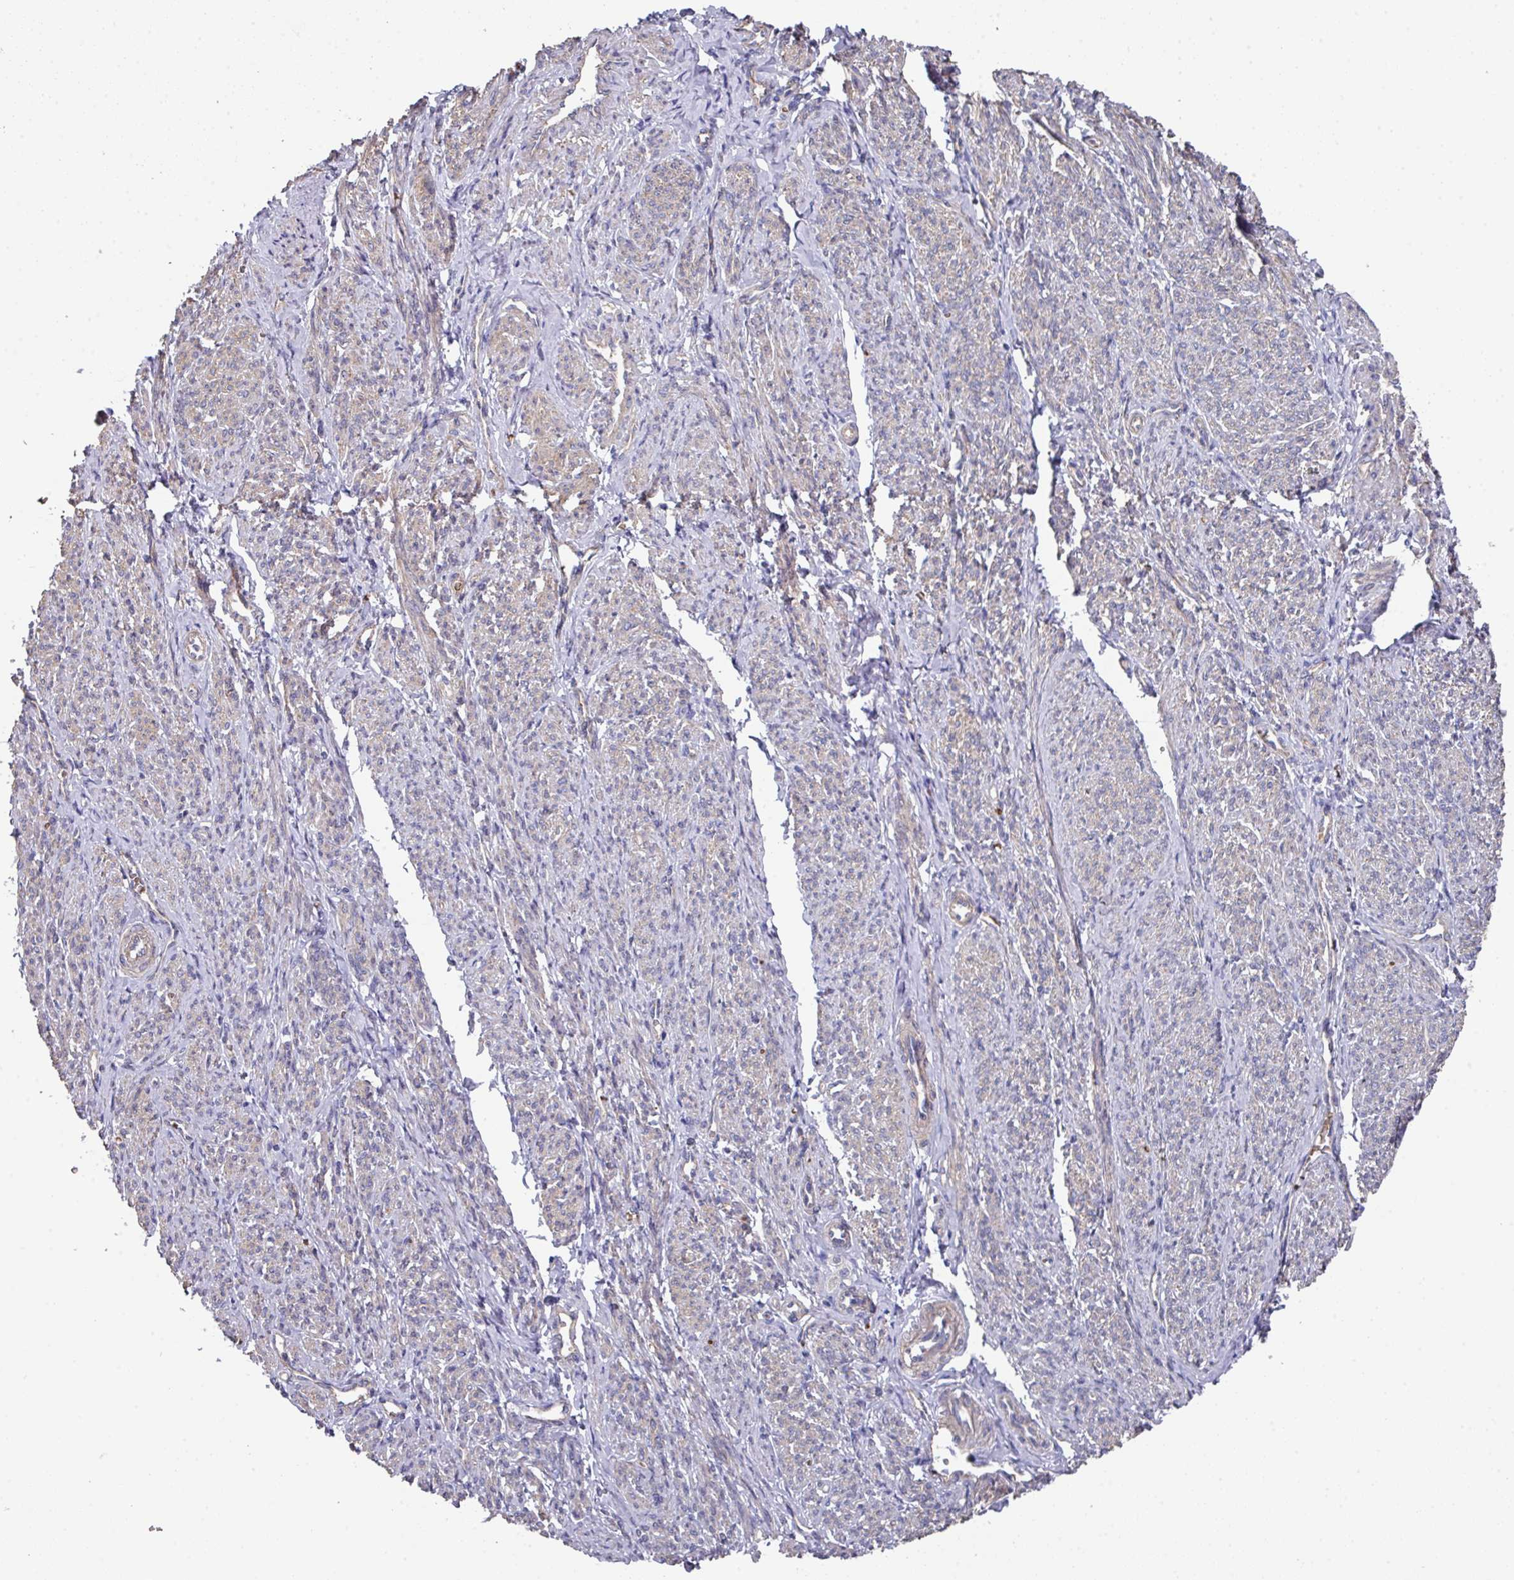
{"staining": {"intensity": "moderate", "quantity": "25%-75%", "location": "cytoplasmic/membranous"}, "tissue": "smooth muscle", "cell_type": "Smooth muscle cells", "image_type": "normal", "snomed": [{"axis": "morphology", "description": "Normal tissue, NOS"}, {"axis": "topography", "description": "Smooth muscle"}], "caption": "Immunohistochemical staining of normal human smooth muscle demonstrates medium levels of moderate cytoplasmic/membranous positivity in about 25%-75% of smooth muscle cells.", "gene": "PRR5", "patient": {"sex": "female", "age": 65}}